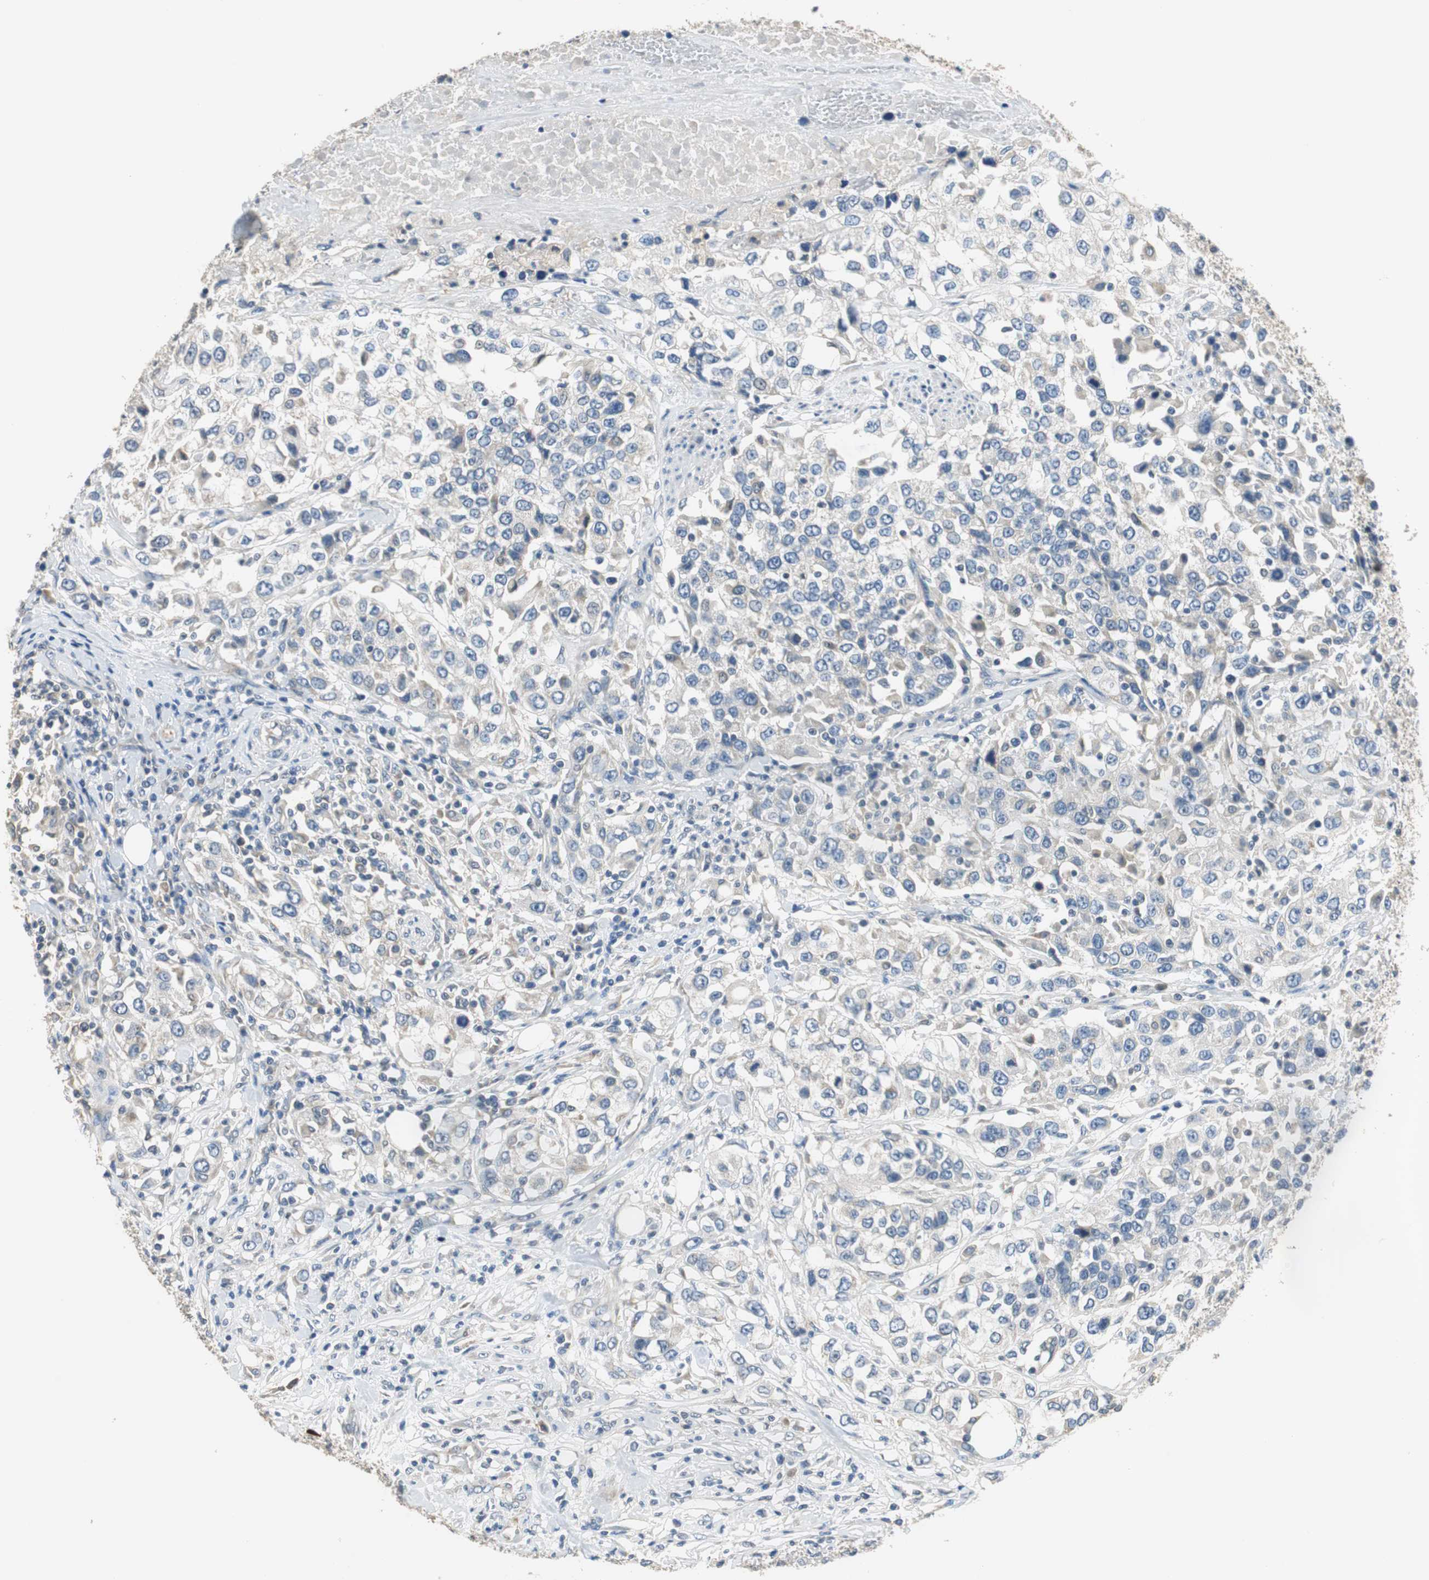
{"staining": {"intensity": "negative", "quantity": "none", "location": "none"}, "tissue": "urothelial cancer", "cell_type": "Tumor cells", "image_type": "cancer", "snomed": [{"axis": "morphology", "description": "Urothelial carcinoma, High grade"}, {"axis": "topography", "description": "Urinary bladder"}], "caption": "Immunohistochemistry (IHC) image of neoplastic tissue: human urothelial carcinoma (high-grade) stained with DAB (3,3'-diaminobenzidine) displays no significant protein staining in tumor cells.", "gene": "MTIF2", "patient": {"sex": "female", "age": 80}}